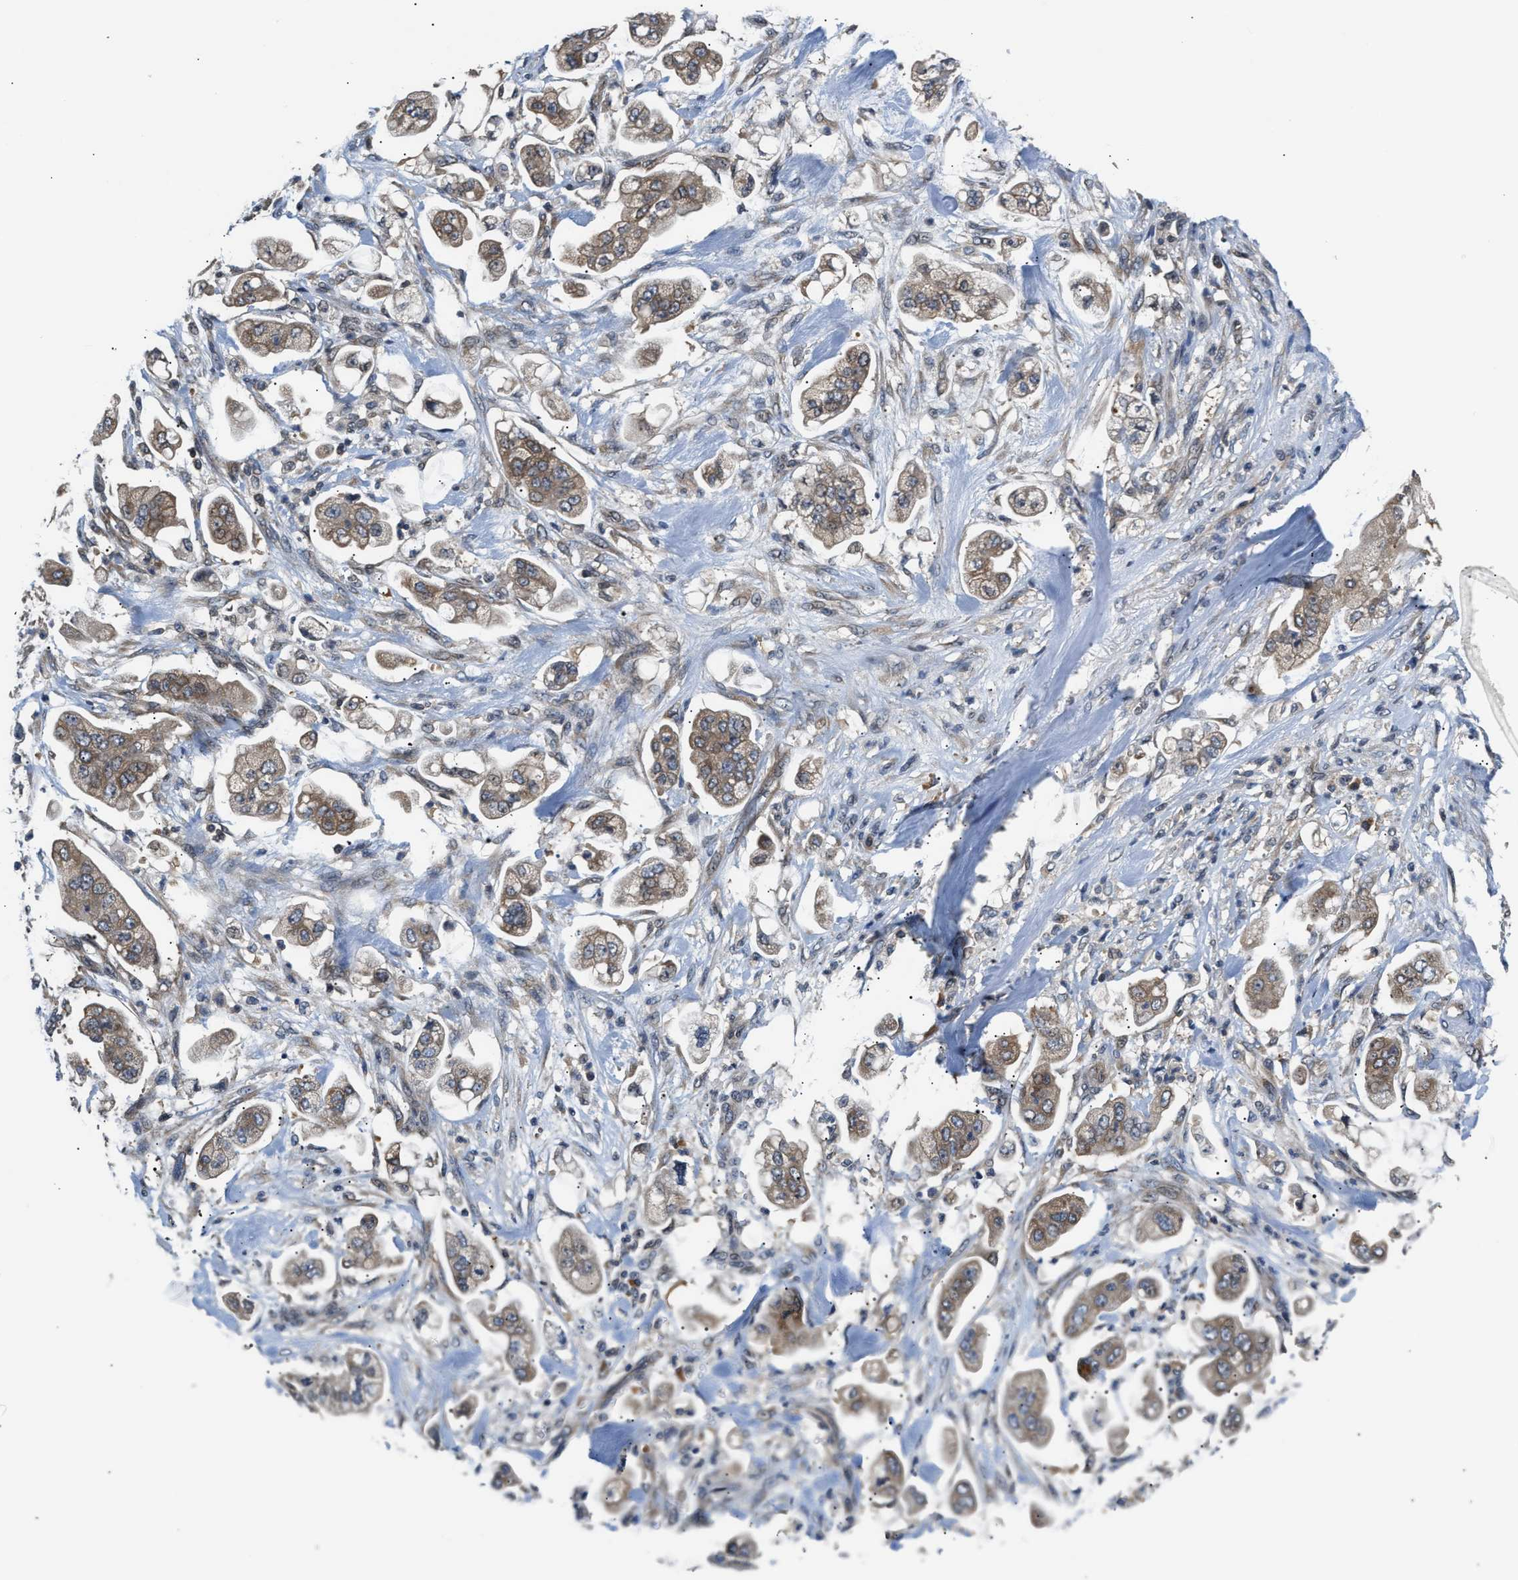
{"staining": {"intensity": "moderate", "quantity": ">75%", "location": "cytoplasmic/membranous"}, "tissue": "stomach cancer", "cell_type": "Tumor cells", "image_type": "cancer", "snomed": [{"axis": "morphology", "description": "Adenocarcinoma, NOS"}, {"axis": "topography", "description": "Stomach"}], "caption": "Protein staining demonstrates moderate cytoplasmic/membranous staining in approximately >75% of tumor cells in adenocarcinoma (stomach). The staining was performed using DAB, with brown indicating positive protein expression. Nuclei are stained blue with hematoxylin.", "gene": "RAB29", "patient": {"sex": "male", "age": 62}}